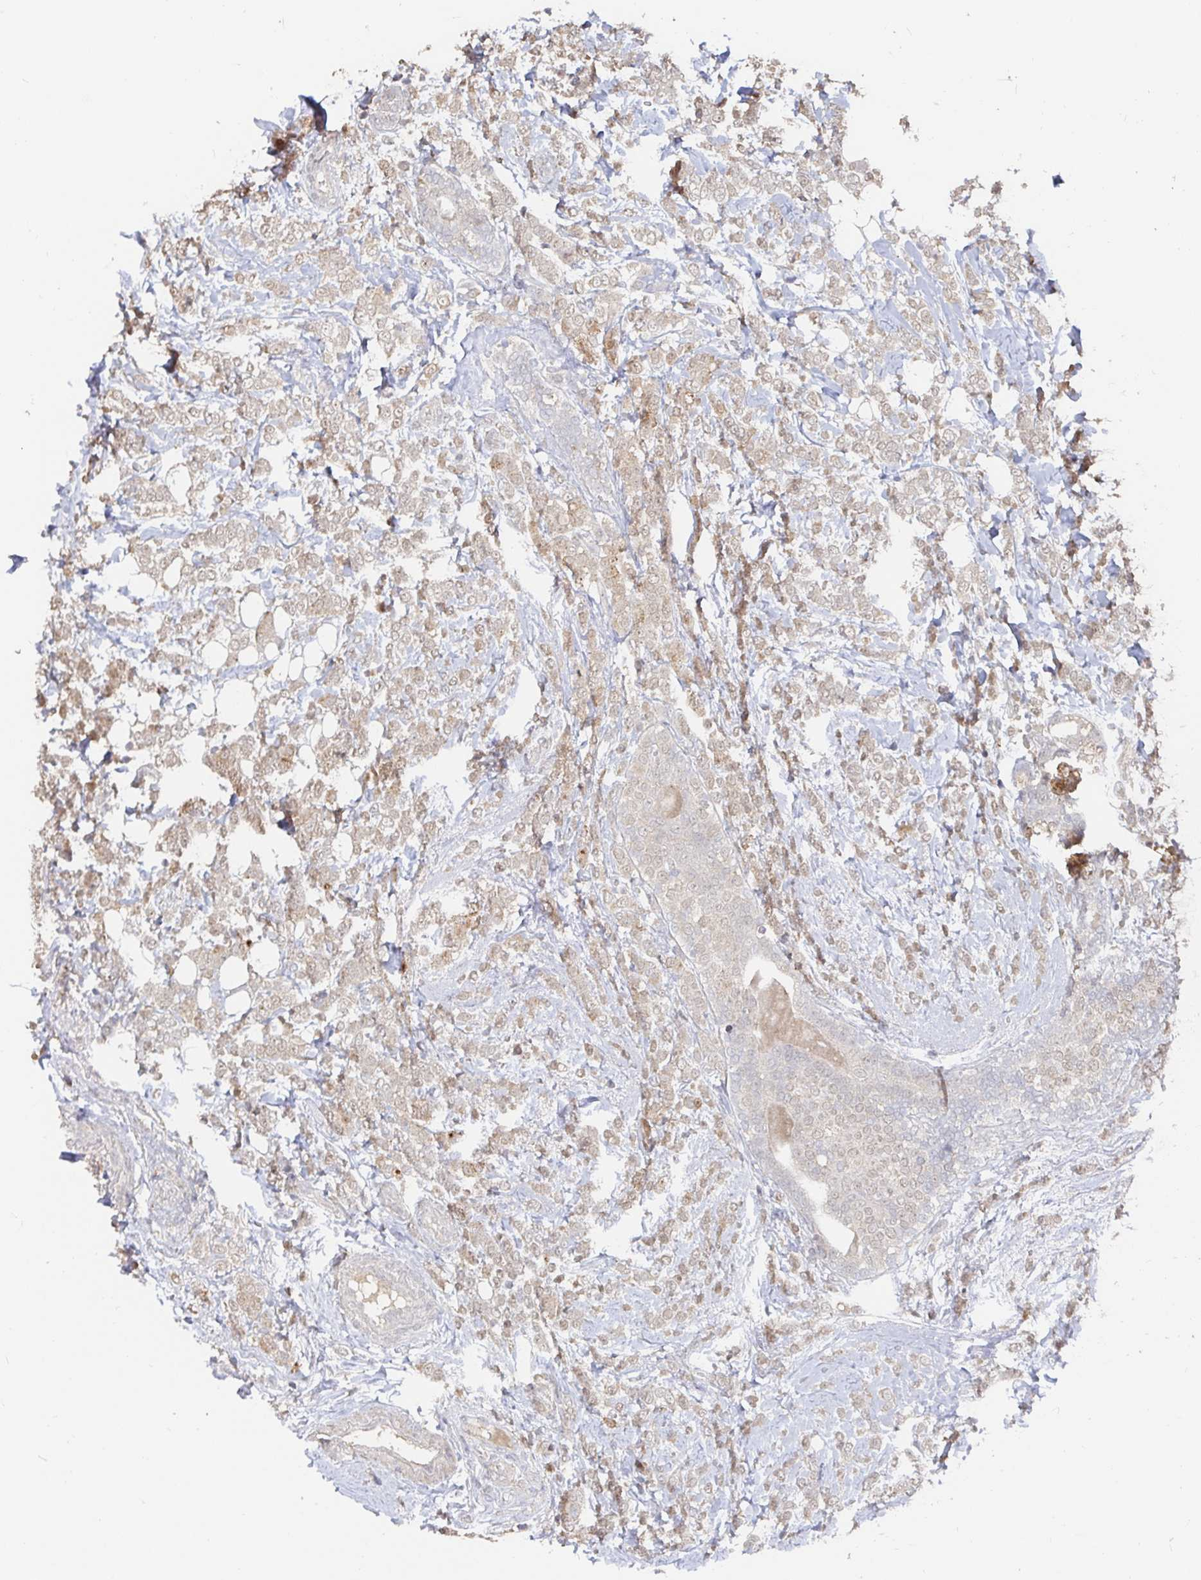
{"staining": {"intensity": "weak", "quantity": ">75%", "location": "cytoplasmic/membranous"}, "tissue": "breast cancer", "cell_type": "Tumor cells", "image_type": "cancer", "snomed": [{"axis": "morphology", "description": "Lobular carcinoma"}, {"axis": "topography", "description": "Breast"}], "caption": "Immunohistochemical staining of human breast cancer (lobular carcinoma) demonstrates low levels of weak cytoplasmic/membranous protein staining in approximately >75% of tumor cells. (DAB IHC with brightfield microscopy, high magnification).", "gene": "LRP5", "patient": {"sex": "female", "age": 49}}